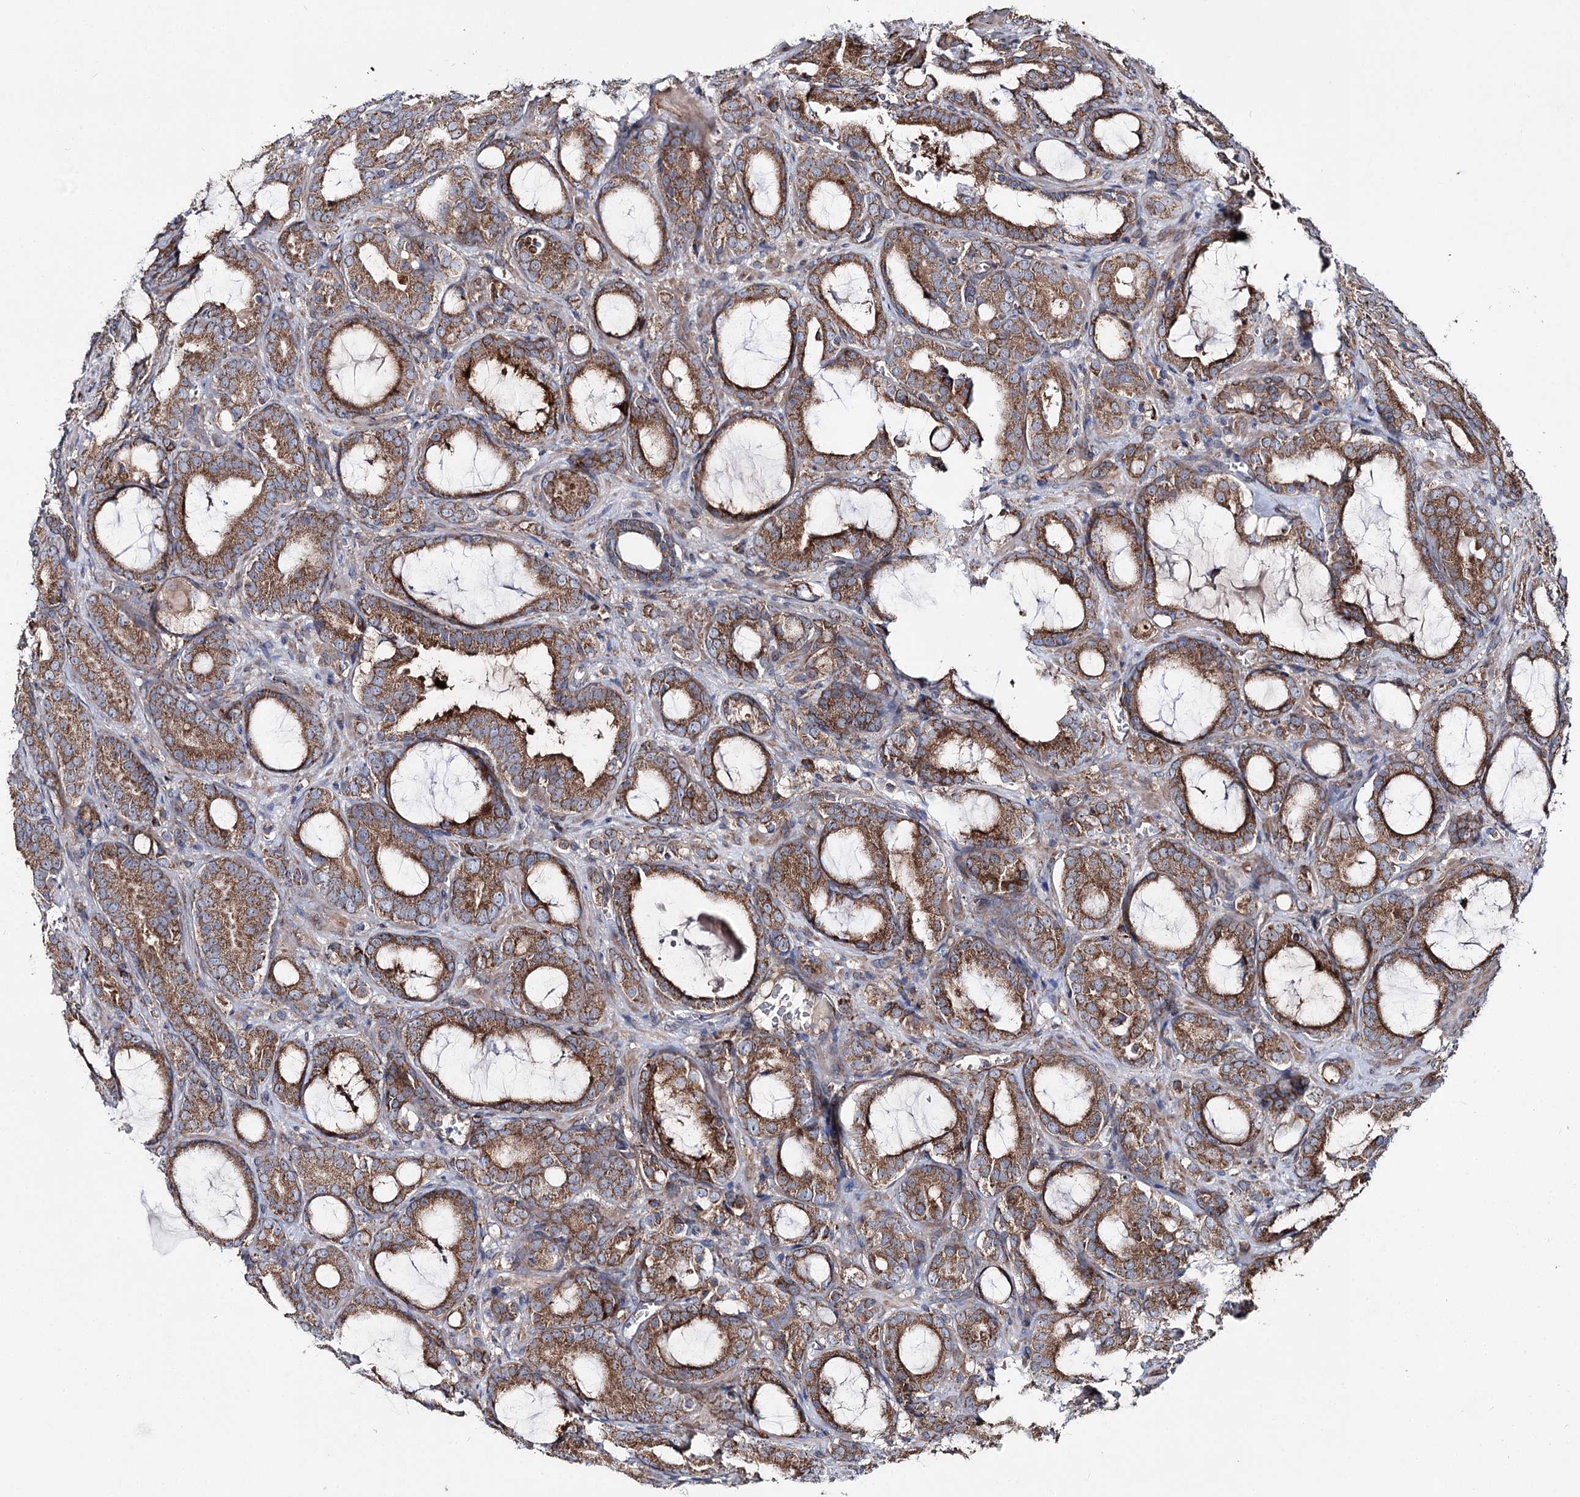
{"staining": {"intensity": "moderate", "quantity": ">75%", "location": "cytoplasmic/membranous"}, "tissue": "prostate cancer", "cell_type": "Tumor cells", "image_type": "cancer", "snomed": [{"axis": "morphology", "description": "Adenocarcinoma, High grade"}, {"axis": "topography", "description": "Prostate"}], "caption": "There is medium levels of moderate cytoplasmic/membranous staining in tumor cells of prostate cancer (high-grade adenocarcinoma), as demonstrated by immunohistochemical staining (brown color).", "gene": "MSANTD2", "patient": {"sex": "male", "age": 72}}